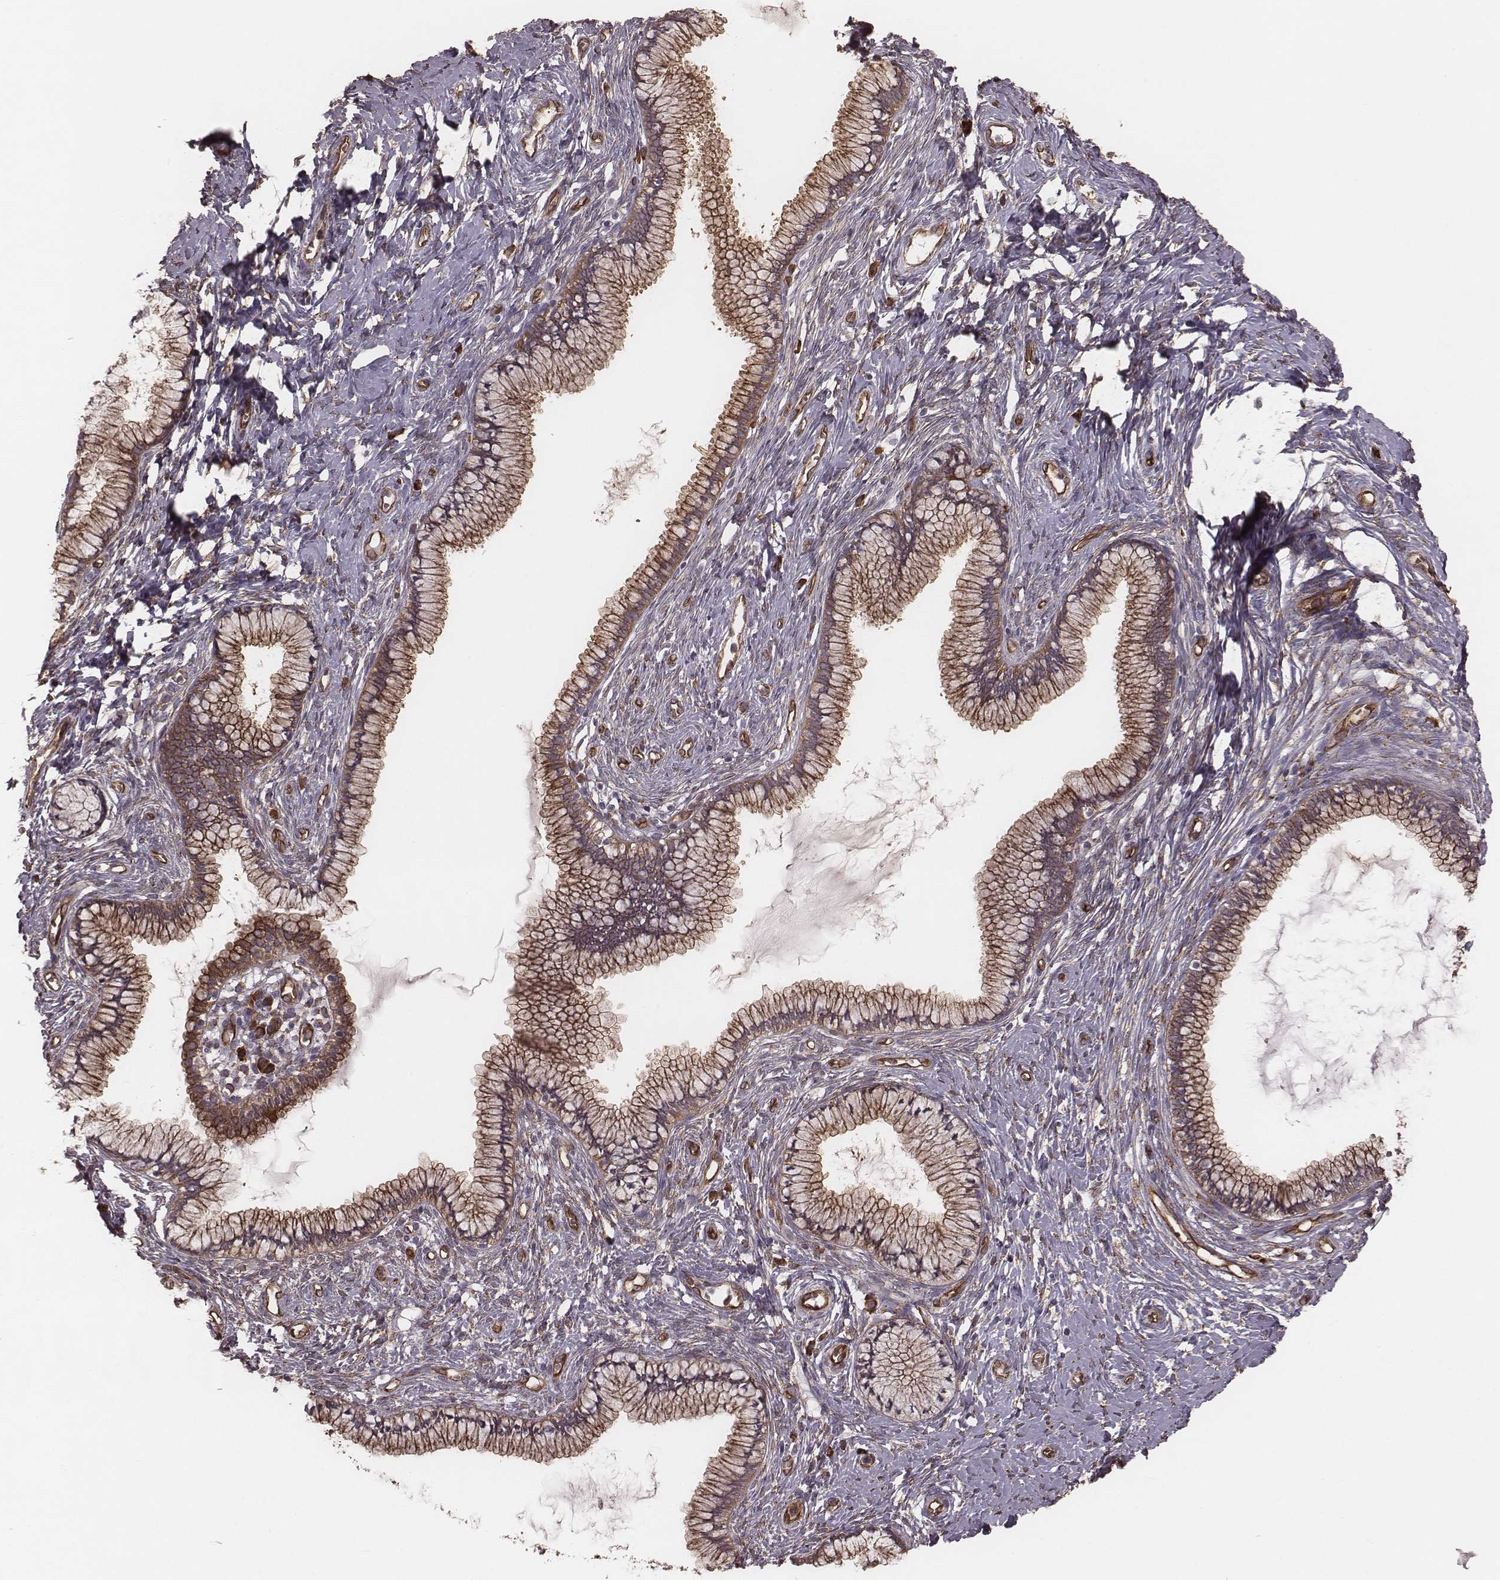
{"staining": {"intensity": "strong", "quantity": ">75%", "location": "cytoplasmic/membranous"}, "tissue": "cervix", "cell_type": "Glandular cells", "image_type": "normal", "snomed": [{"axis": "morphology", "description": "Normal tissue, NOS"}, {"axis": "topography", "description": "Cervix"}], "caption": "Immunohistochemical staining of normal human cervix shows >75% levels of strong cytoplasmic/membranous protein expression in about >75% of glandular cells.", "gene": "PALMD", "patient": {"sex": "female", "age": 40}}